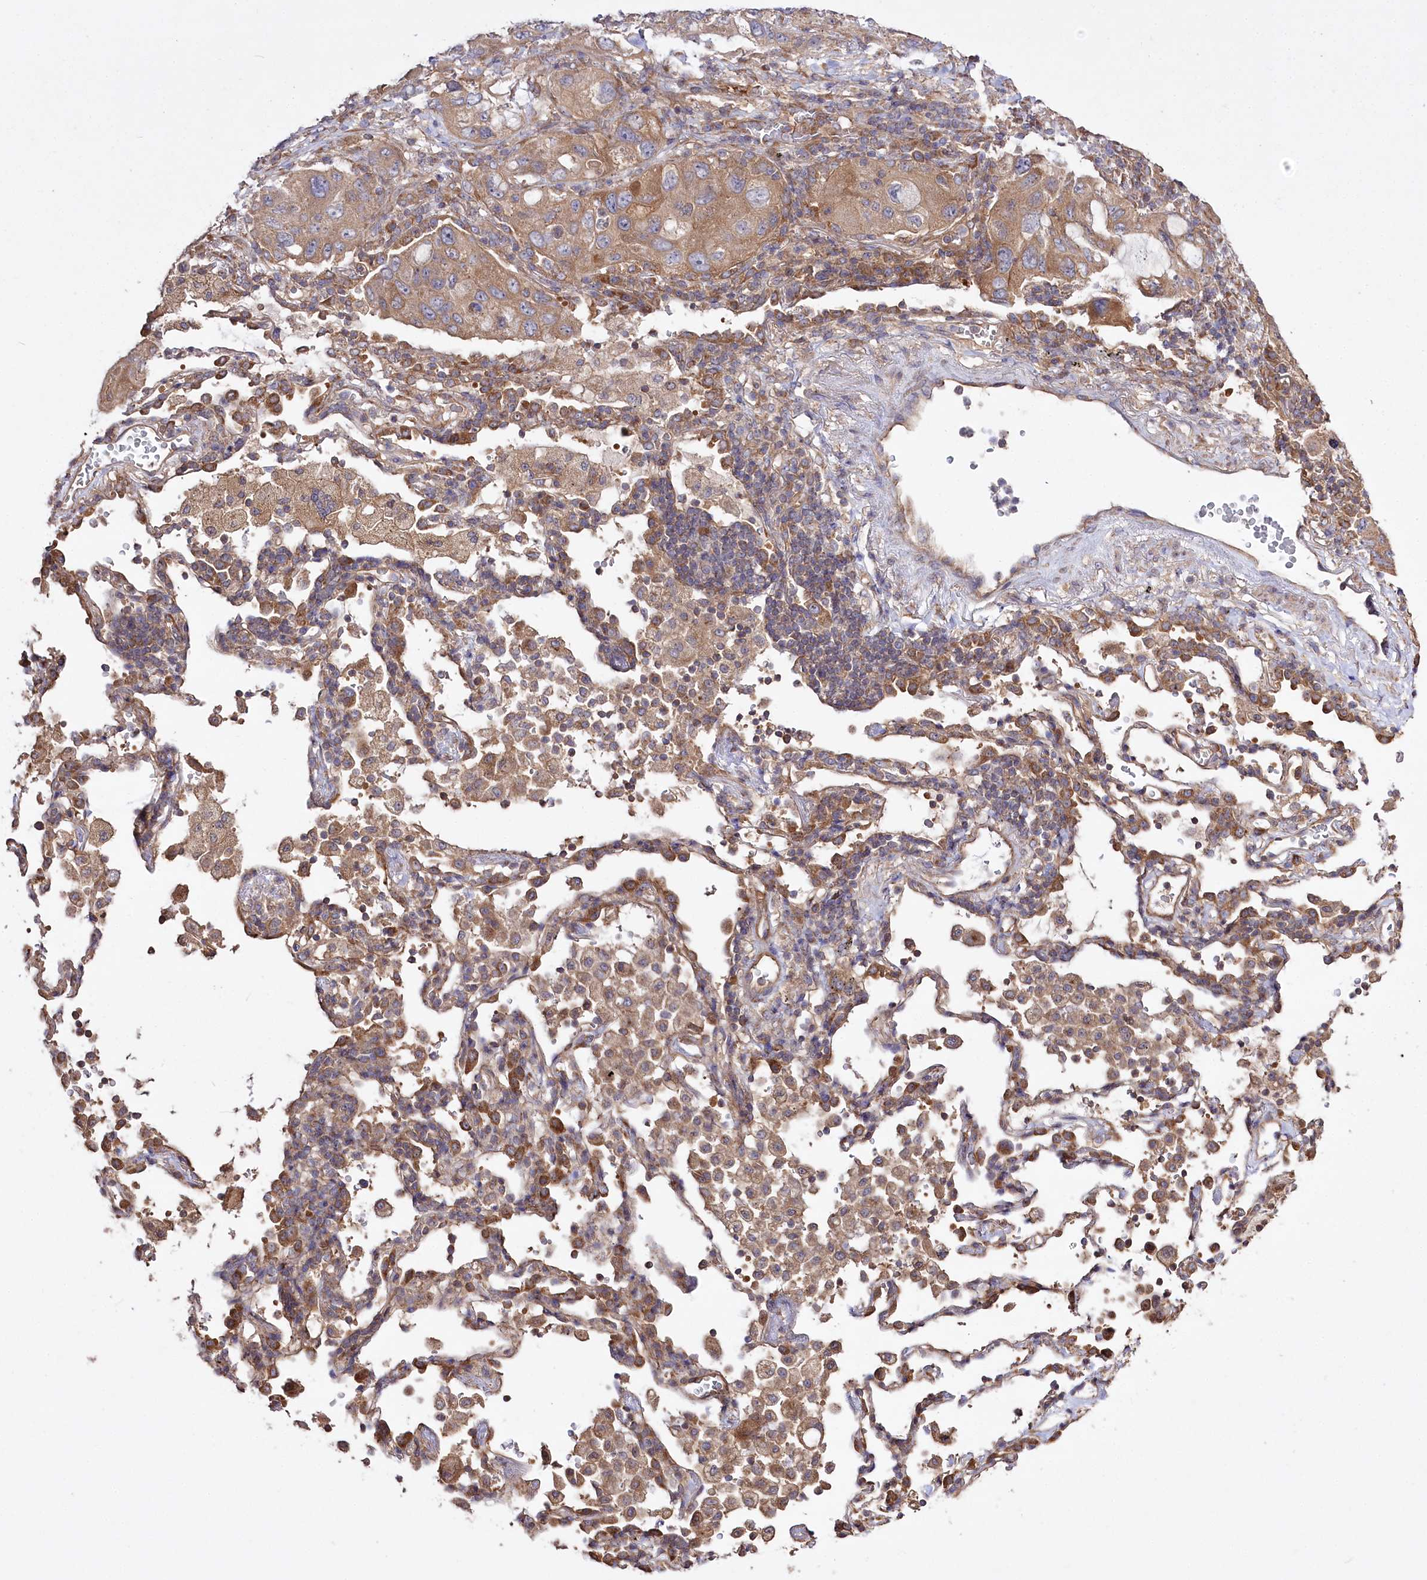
{"staining": {"intensity": "moderate", "quantity": ">75%", "location": "cytoplasmic/membranous"}, "tissue": "lung cancer", "cell_type": "Tumor cells", "image_type": "cancer", "snomed": [{"axis": "morphology", "description": "Squamous cell carcinoma, NOS"}, {"axis": "topography", "description": "Lung"}], "caption": "DAB immunohistochemical staining of lung cancer demonstrates moderate cytoplasmic/membranous protein expression in about >75% of tumor cells.", "gene": "PRSS53", "patient": {"sex": "female", "age": 73}}